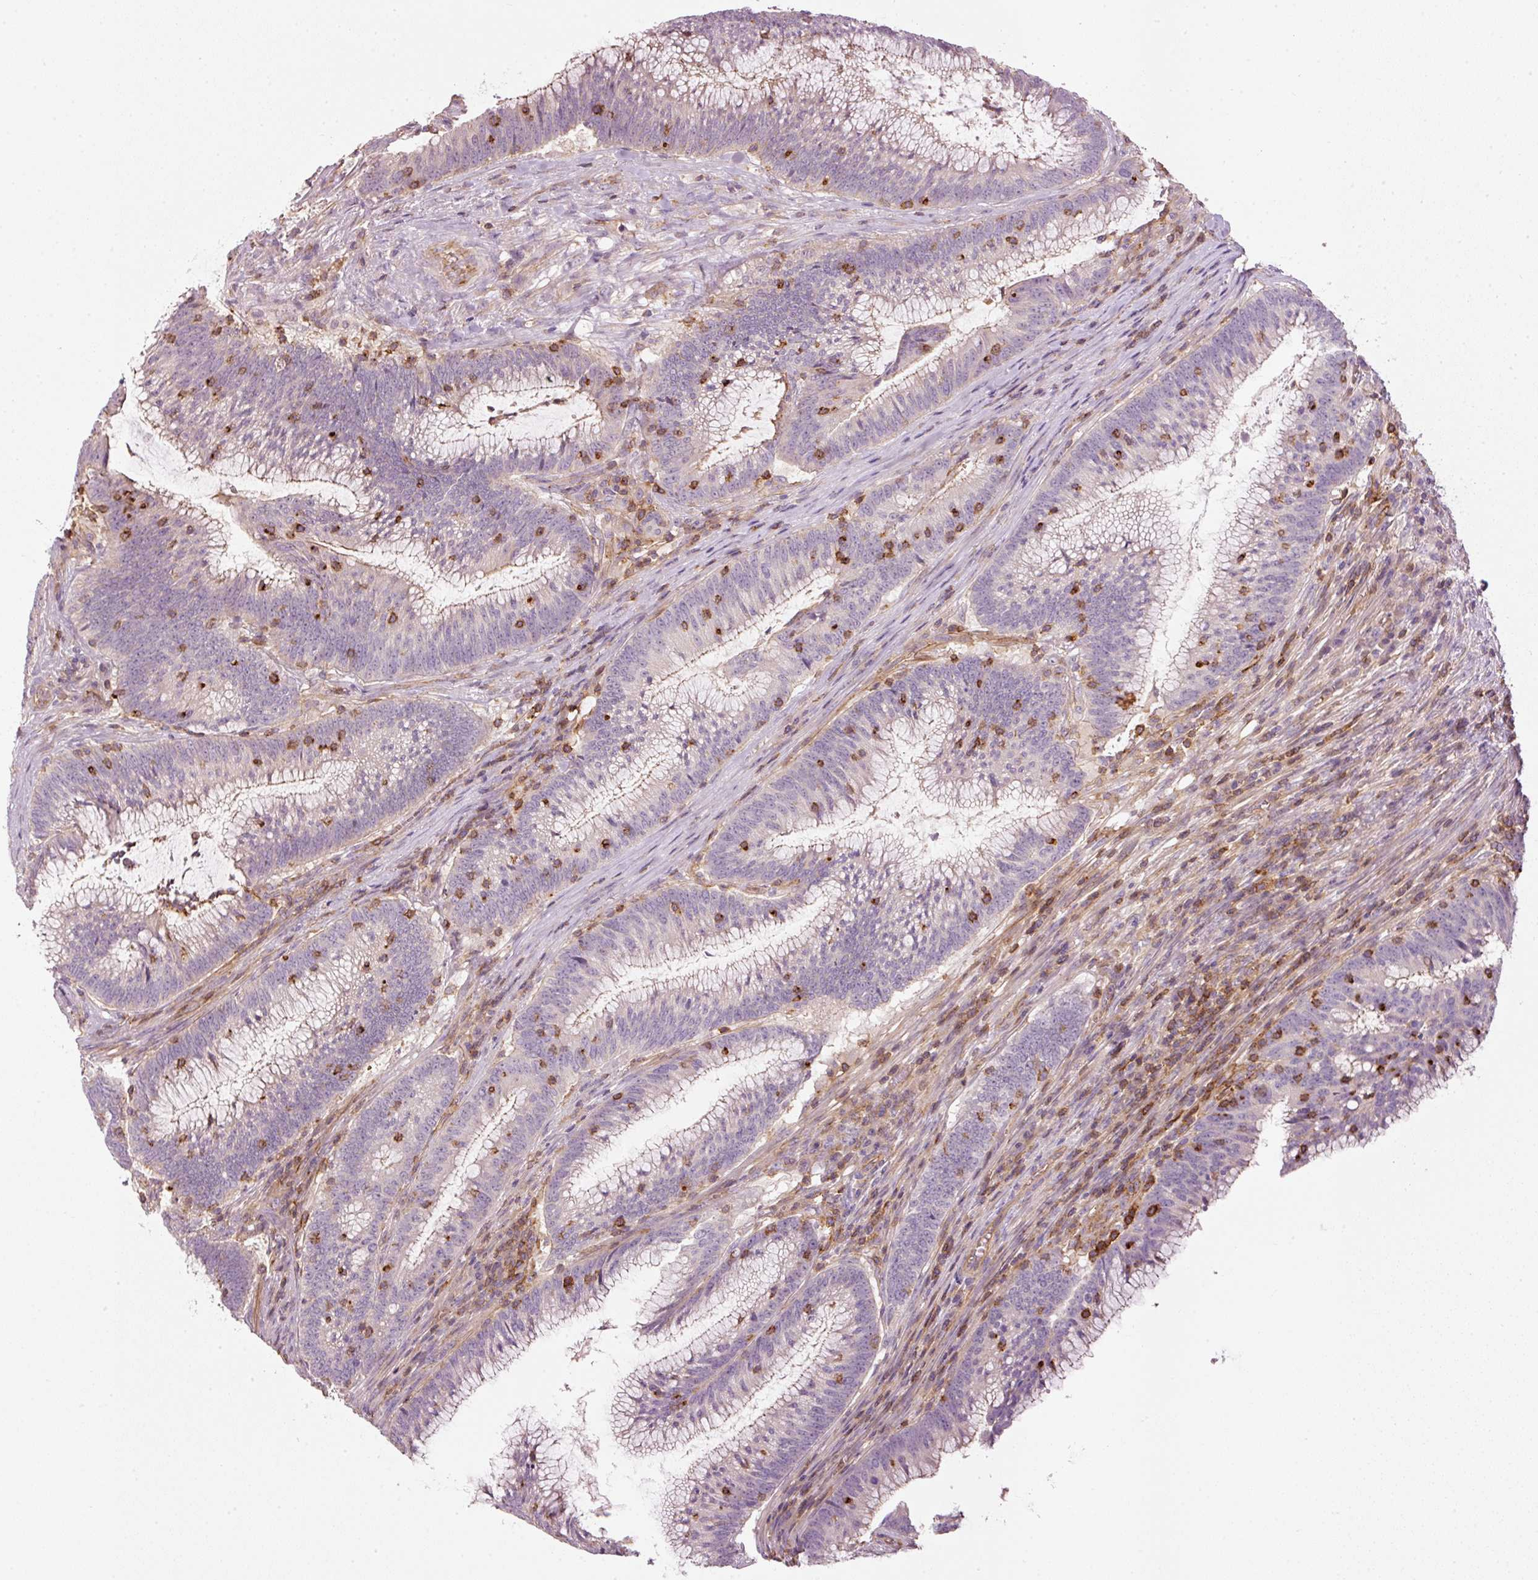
{"staining": {"intensity": "negative", "quantity": "none", "location": "none"}, "tissue": "colorectal cancer", "cell_type": "Tumor cells", "image_type": "cancer", "snomed": [{"axis": "morphology", "description": "Adenocarcinoma, NOS"}, {"axis": "topography", "description": "Rectum"}], "caption": "Immunohistochemistry (IHC) of human adenocarcinoma (colorectal) displays no positivity in tumor cells. The staining was performed using DAB to visualize the protein expression in brown, while the nuclei were stained in blue with hematoxylin (Magnification: 20x).", "gene": "SIPA1", "patient": {"sex": "female", "age": 77}}